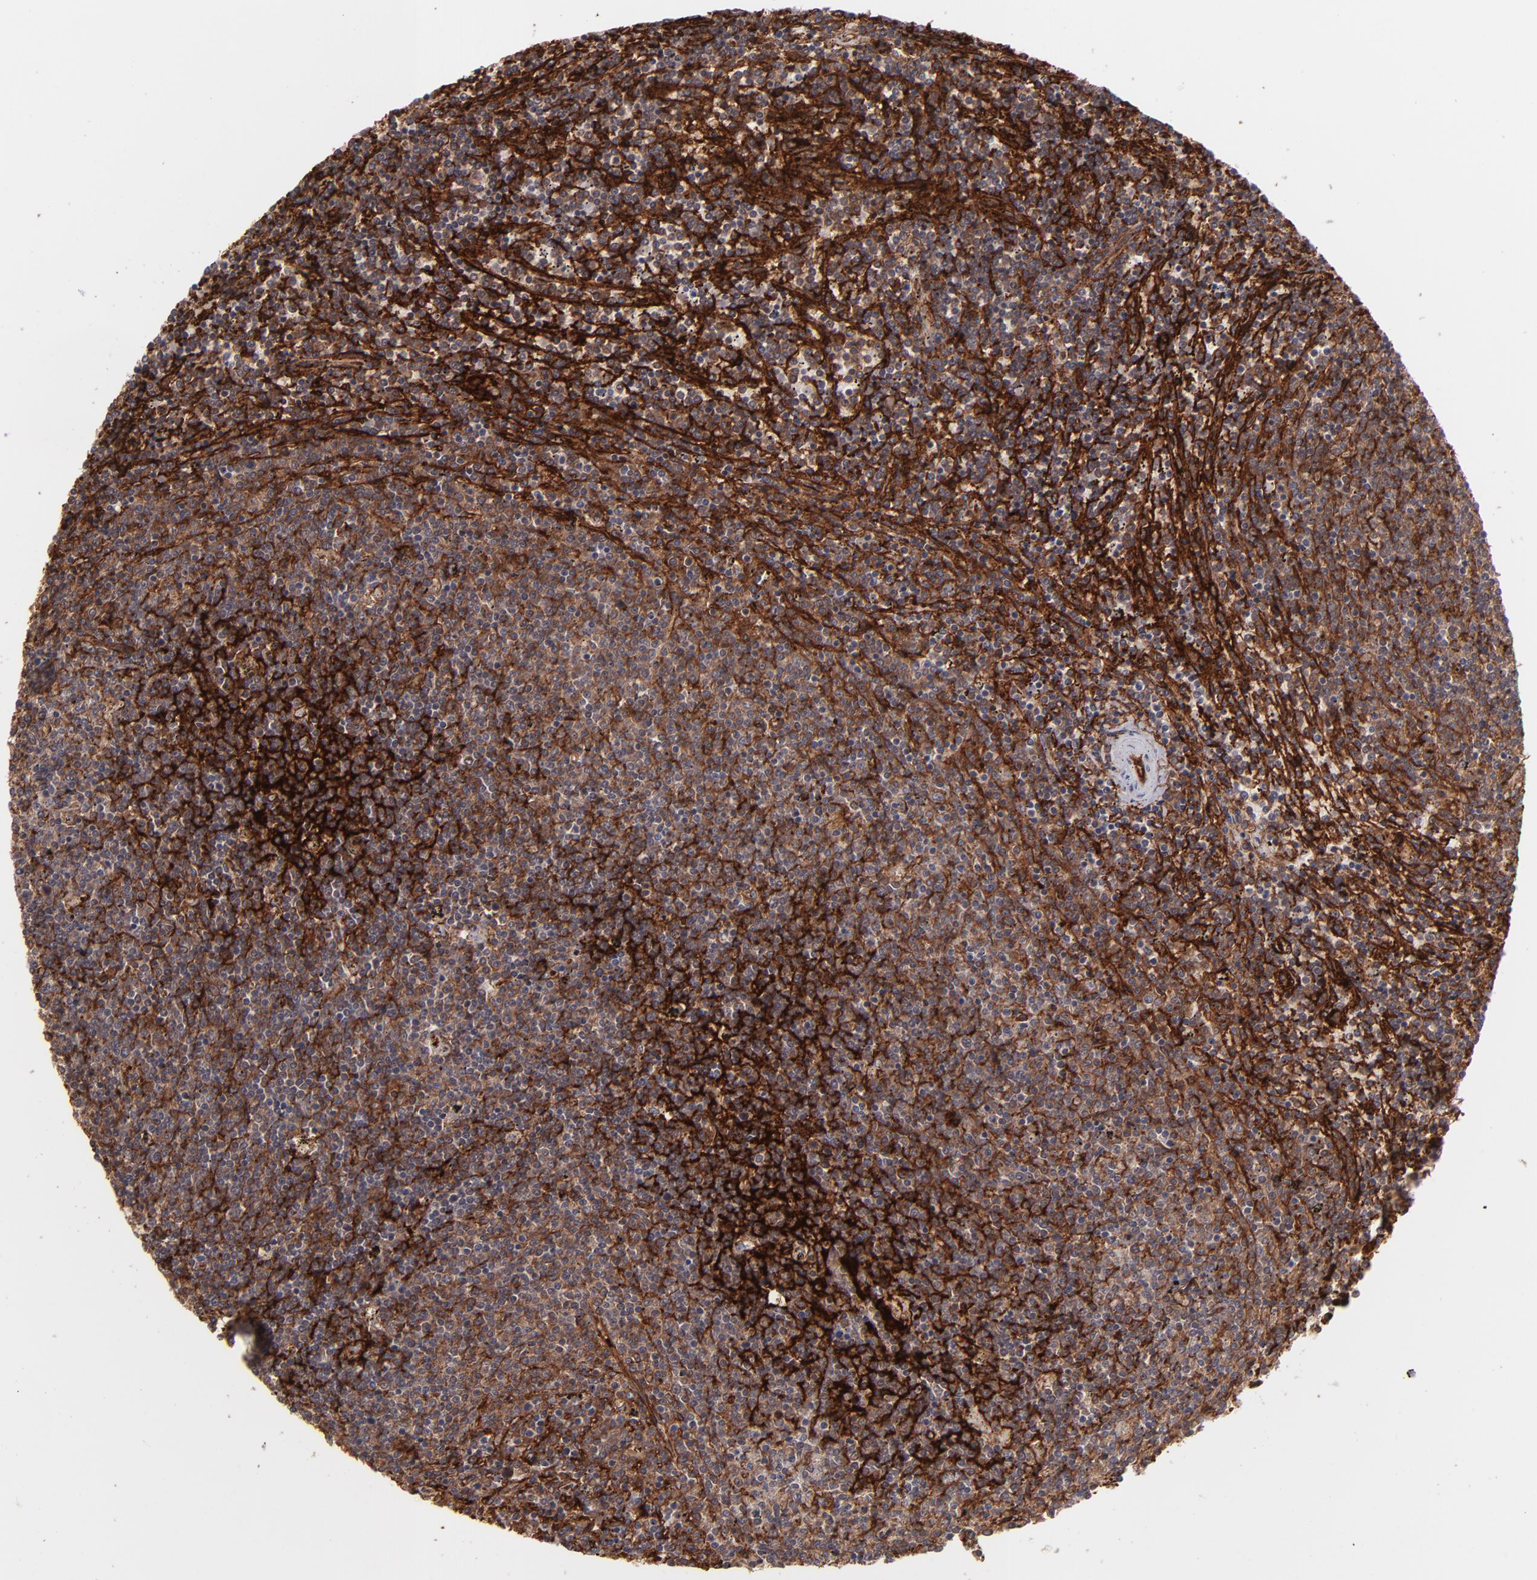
{"staining": {"intensity": "strong", "quantity": ">75%", "location": "cytoplasmic/membranous"}, "tissue": "lymphoma", "cell_type": "Tumor cells", "image_type": "cancer", "snomed": [{"axis": "morphology", "description": "Malignant lymphoma, non-Hodgkin's type, Low grade"}, {"axis": "topography", "description": "Spleen"}], "caption": "An image of human lymphoma stained for a protein reveals strong cytoplasmic/membranous brown staining in tumor cells.", "gene": "ICAM1", "patient": {"sex": "female", "age": 50}}